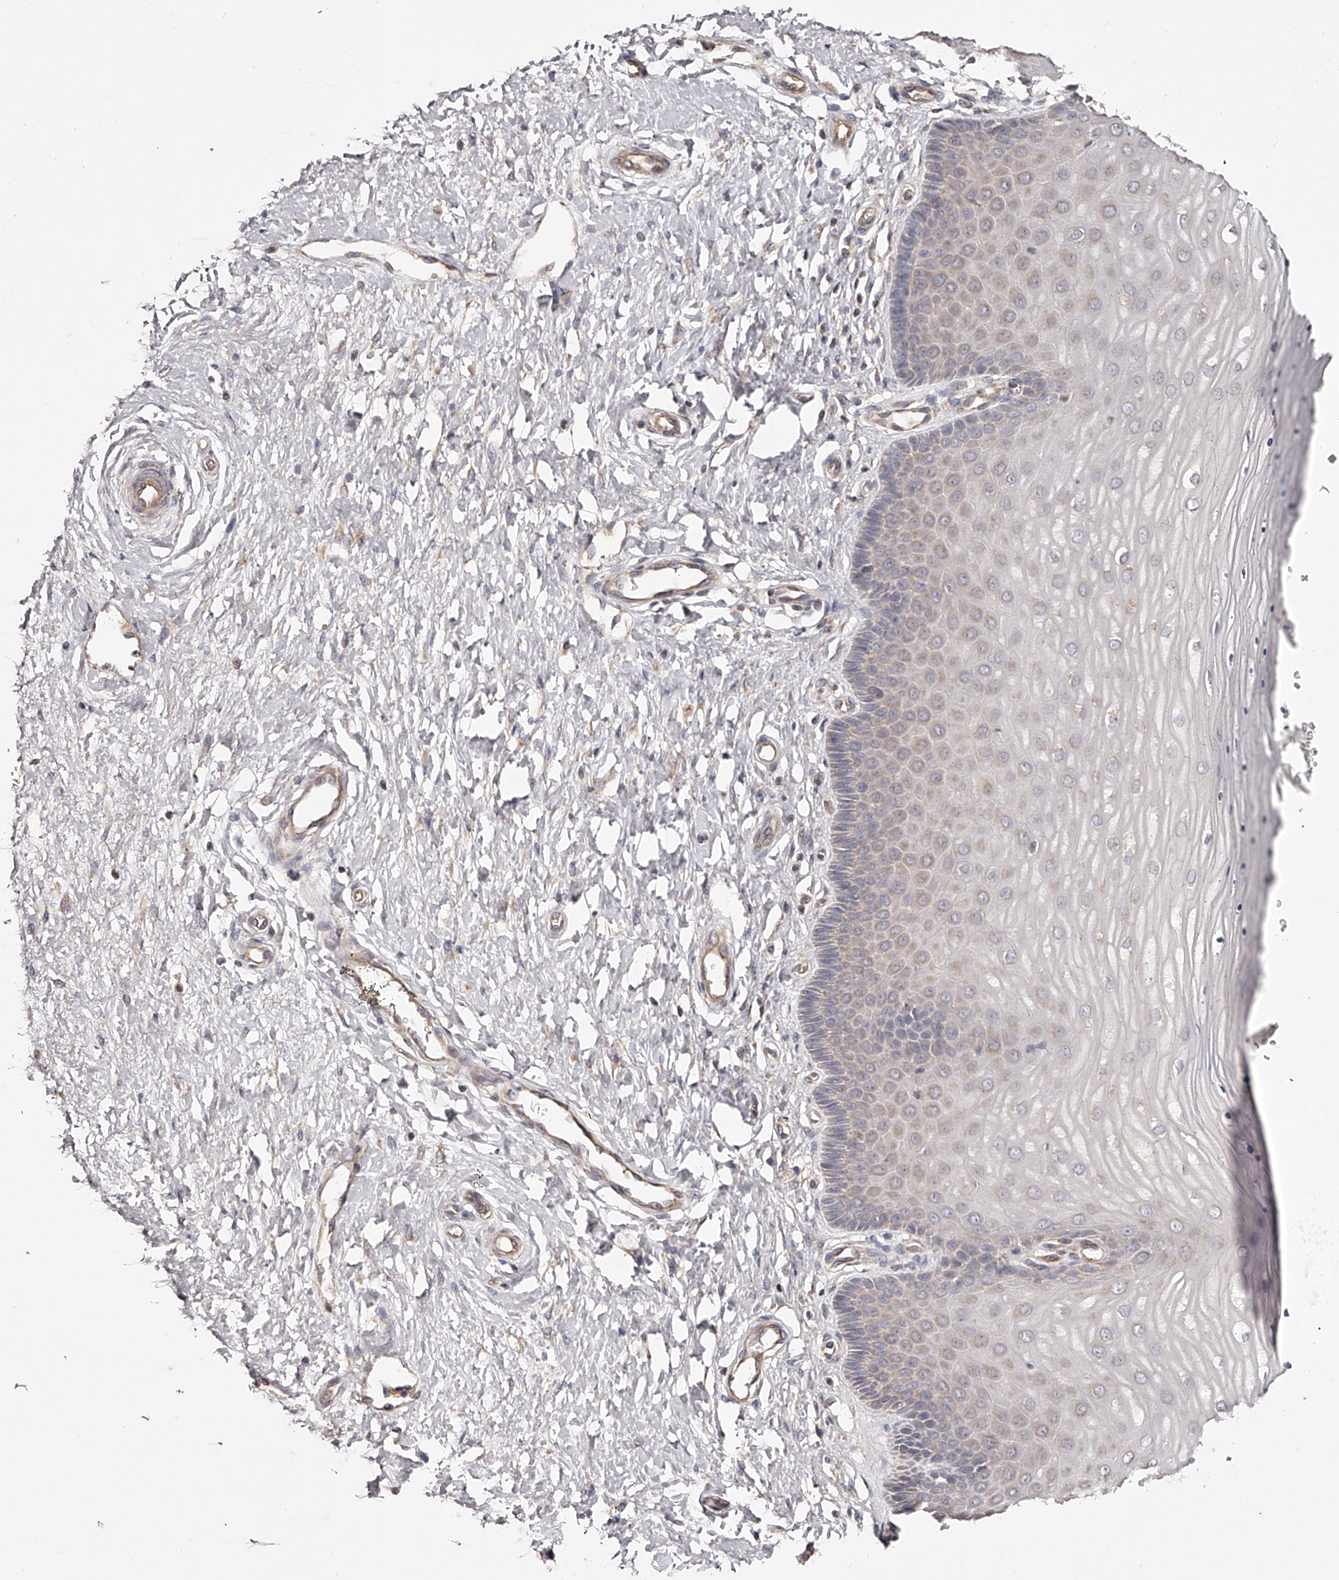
{"staining": {"intensity": "weak", "quantity": "25%-75%", "location": "cytoplasmic/membranous"}, "tissue": "cervix", "cell_type": "Glandular cells", "image_type": "normal", "snomed": [{"axis": "morphology", "description": "Normal tissue, NOS"}, {"axis": "topography", "description": "Cervix"}], "caption": "High-power microscopy captured an IHC photomicrograph of normal cervix, revealing weak cytoplasmic/membranous expression in approximately 25%-75% of glandular cells. The staining is performed using DAB brown chromogen to label protein expression. The nuclei are counter-stained blue using hematoxylin.", "gene": "USP21", "patient": {"sex": "female", "age": 55}}